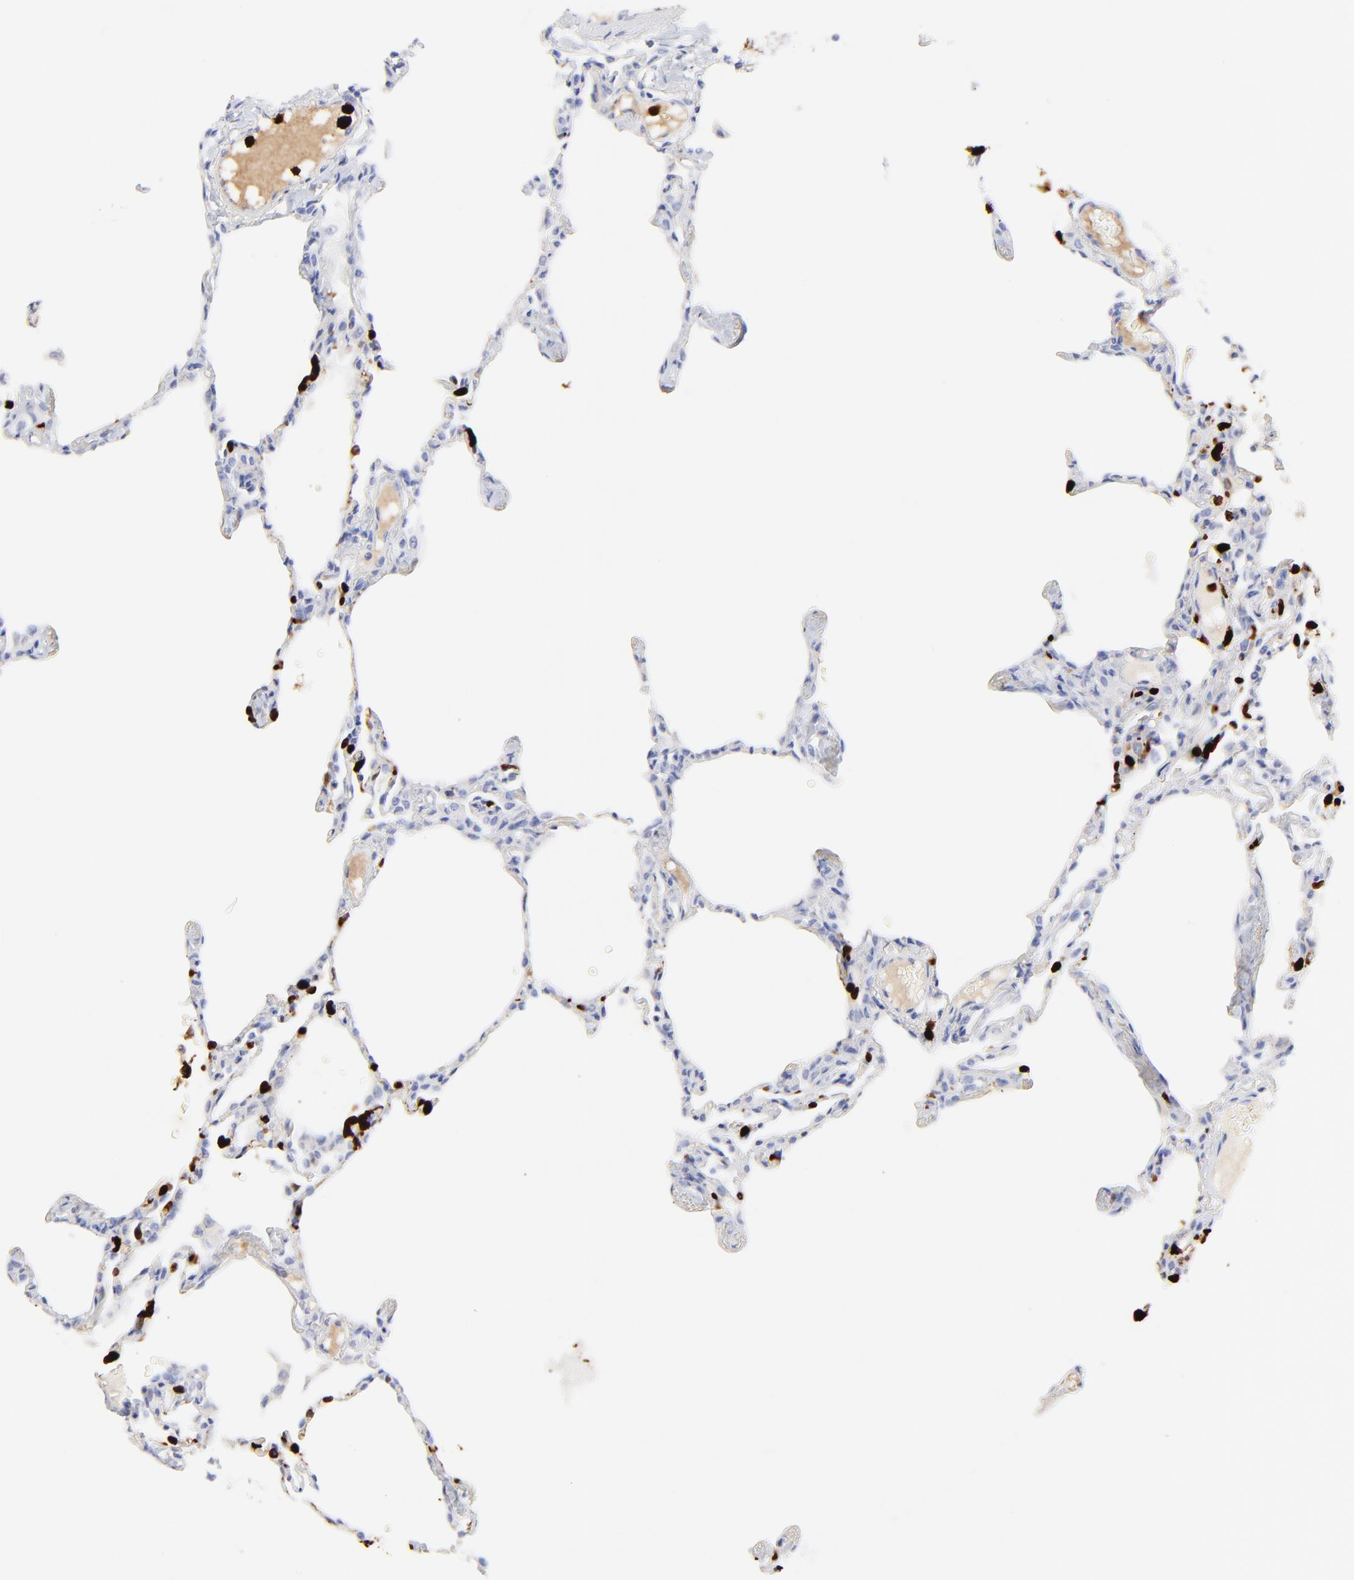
{"staining": {"intensity": "negative", "quantity": "none", "location": "none"}, "tissue": "lung", "cell_type": "Alveolar cells", "image_type": "normal", "snomed": [{"axis": "morphology", "description": "Normal tissue, NOS"}, {"axis": "topography", "description": "Lung"}], "caption": "Alveolar cells show no significant protein staining in normal lung.", "gene": "S100A12", "patient": {"sex": "female", "age": 49}}